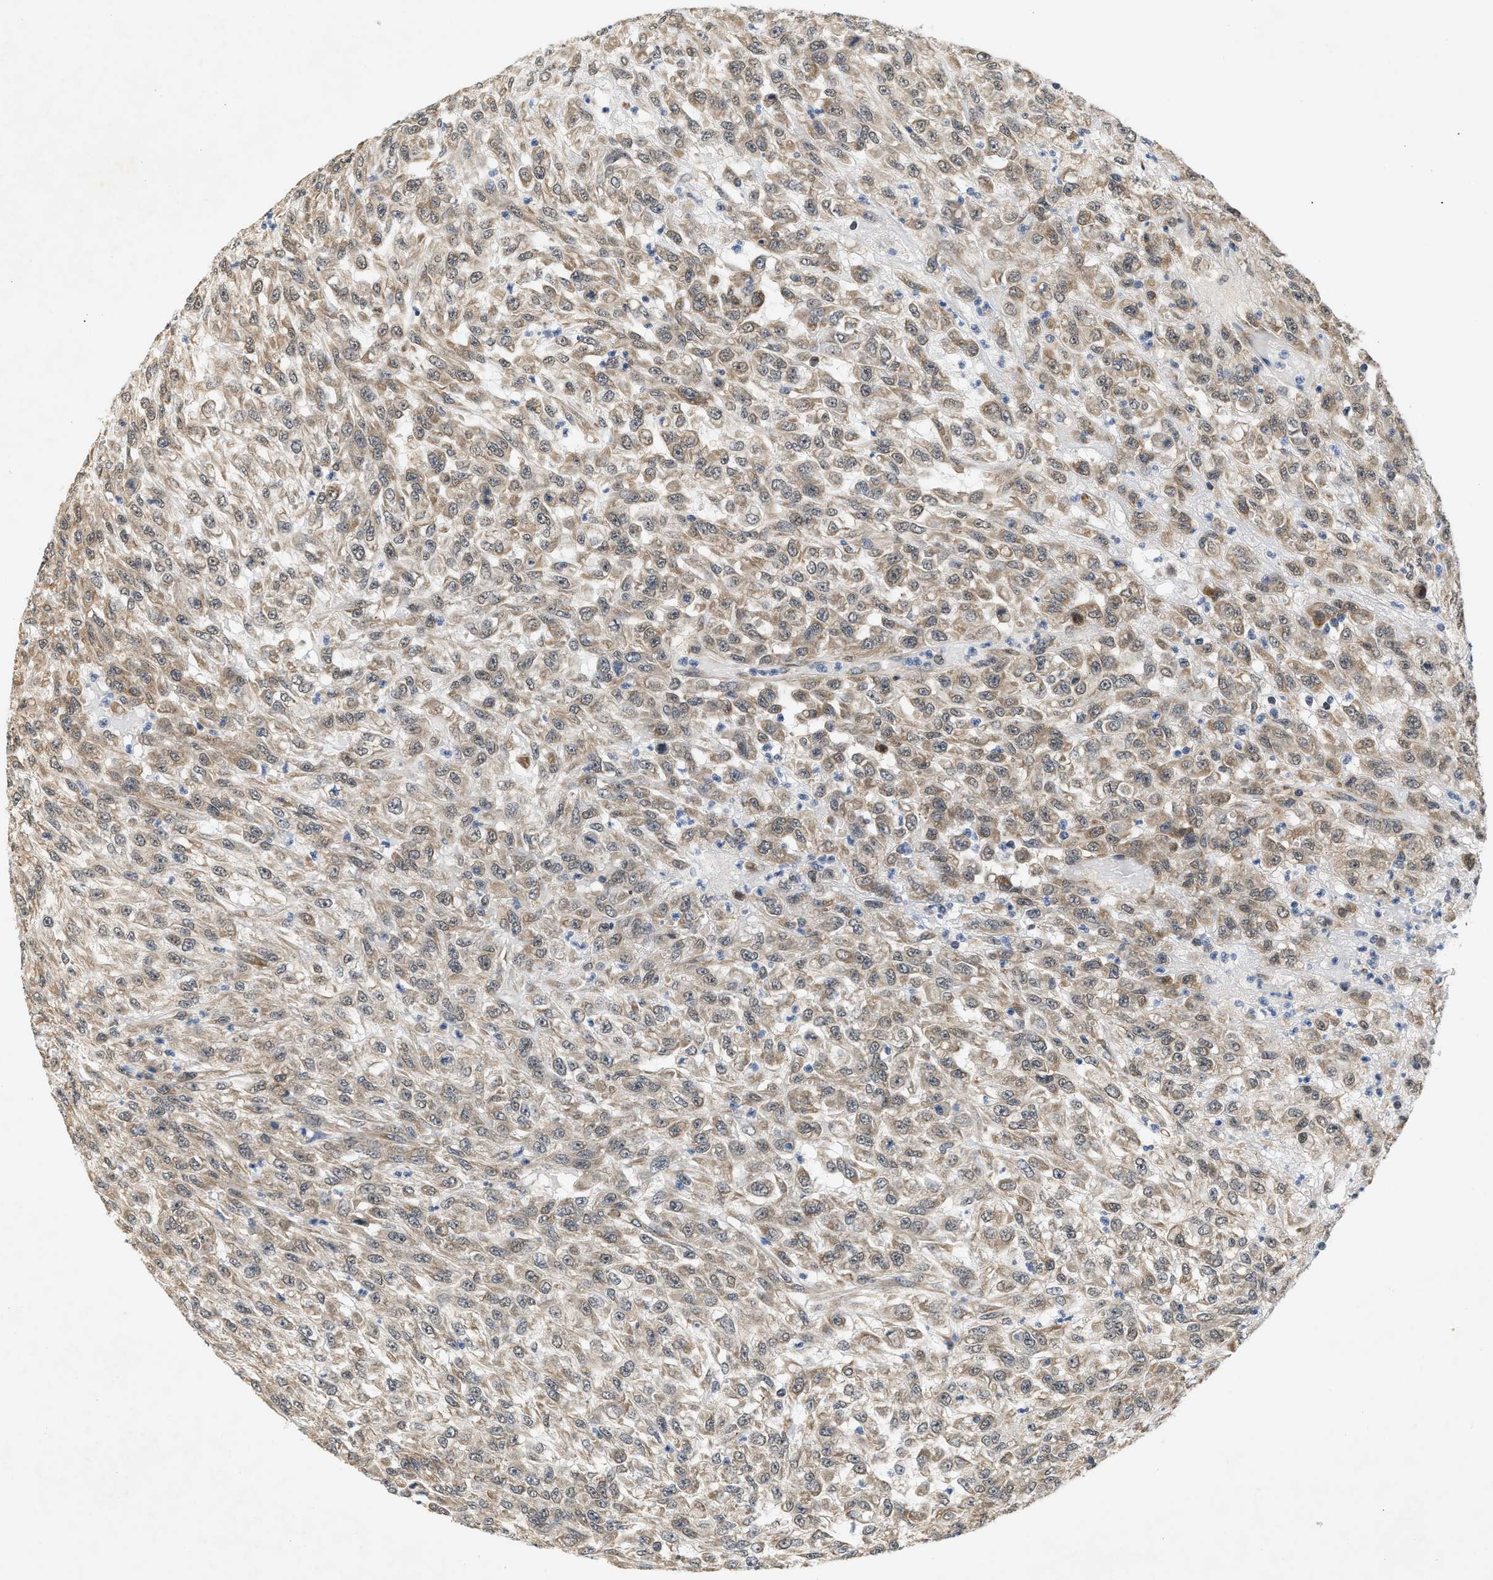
{"staining": {"intensity": "weak", "quantity": ">75%", "location": "cytoplasmic/membranous"}, "tissue": "urothelial cancer", "cell_type": "Tumor cells", "image_type": "cancer", "snomed": [{"axis": "morphology", "description": "Urothelial carcinoma, High grade"}, {"axis": "topography", "description": "Urinary bladder"}], "caption": "Urothelial cancer tissue displays weak cytoplasmic/membranous expression in about >75% of tumor cells, visualized by immunohistochemistry. The staining was performed using DAB, with brown indicating positive protein expression. Nuclei are stained blue with hematoxylin.", "gene": "GIGYF1", "patient": {"sex": "male", "age": 46}}